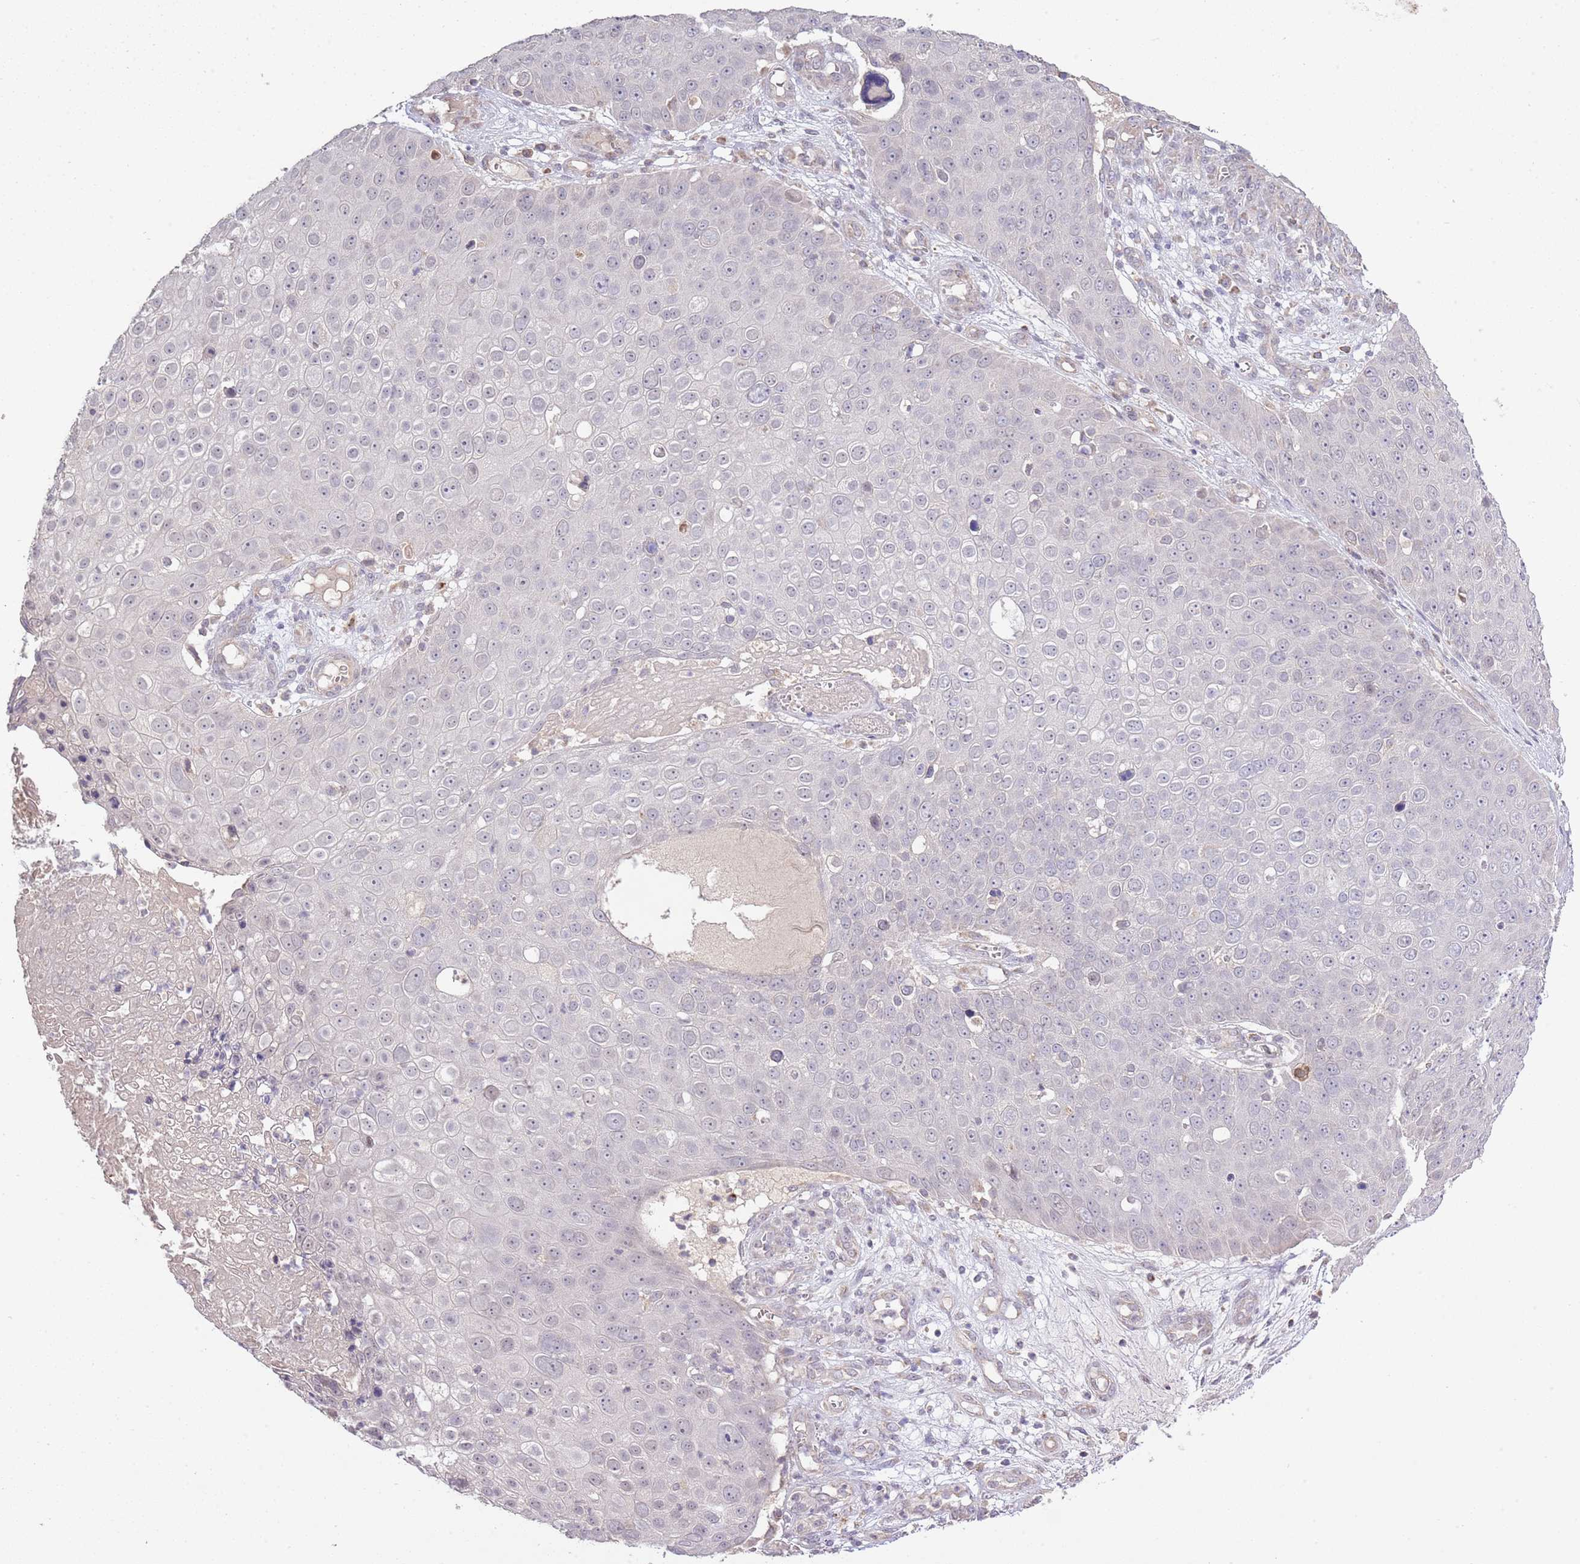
{"staining": {"intensity": "negative", "quantity": "none", "location": "none"}, "tissue": "skin cancer", "cell_type": "Tumor cells", "image_type": "cancer", "snomed": [{"axis": "morphology", "description": "Squamous cell carcinoma, NOS"}, {"axis": "topography", "description": "Skin"}], "caption": "Skin cancer was stained to show a protein in brown. There is no significant positivity in tumor cells. (DAB (3,3'-diaminobenzidine) immunohistochemistry (IHC) with hematoxylin counter stain).", "gene": "IVD", "patient": {"sex": "male", "age": 71}}